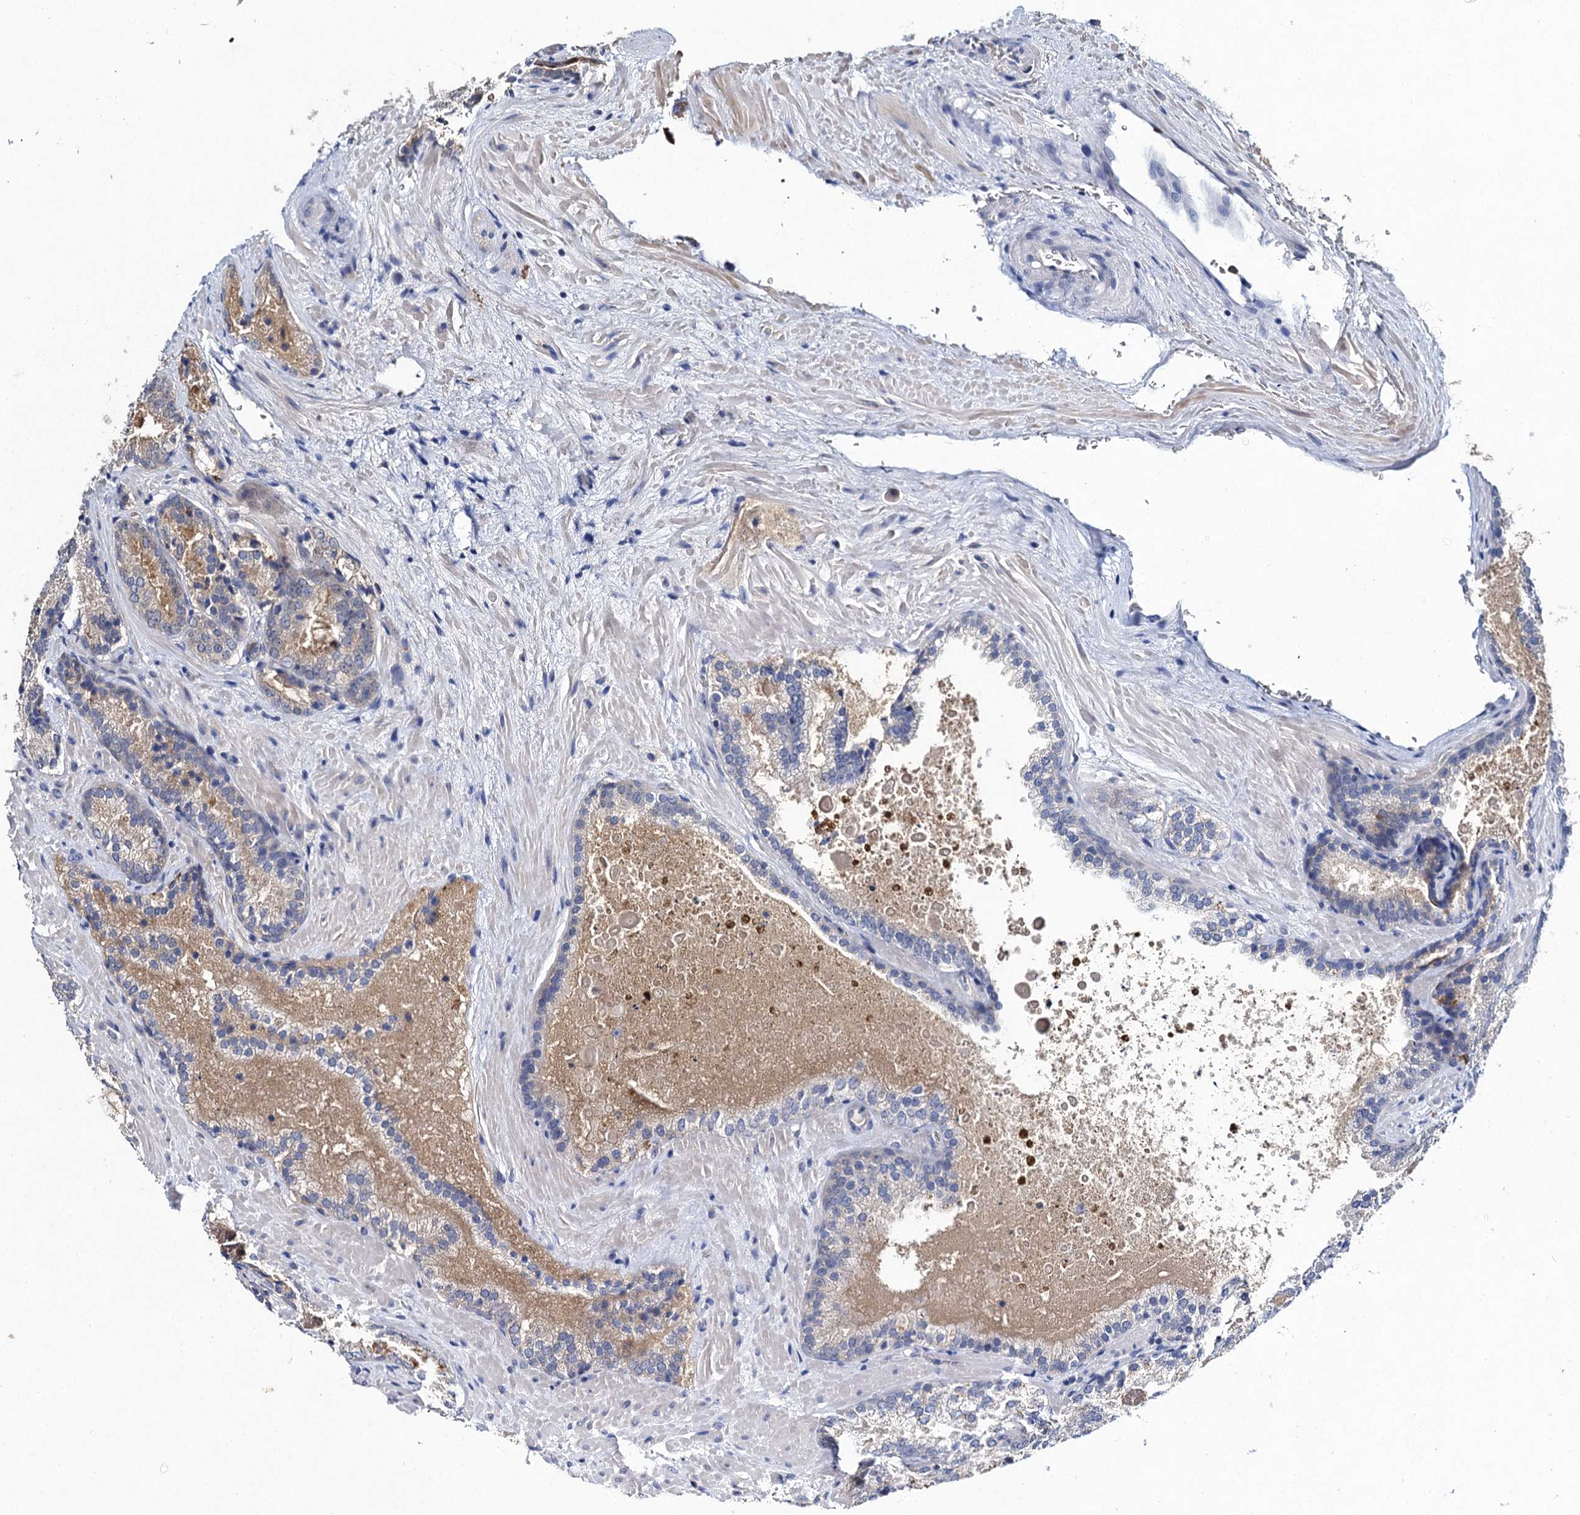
{"staining": {"intensity": "negative", "quantity": "none", "location": "none"}, "tissue": "prostate cancer", "cell_type": "Tumor cells", "image_type": "cancer", "snomed": [{"axis": "morphology", "description": "Adenocarcinoma, Low grade"}, {"axis": "topography", "description": "Prostate"}], "caption": "Immunohistochemistry image of neoplastic tissue: prostate adenocarcinoma (low-grade) stained with DAB shows no significant protein expression in tumor cells.", "gene": "SLC11A2", "patient": {"sex": "male", "age": 74}}